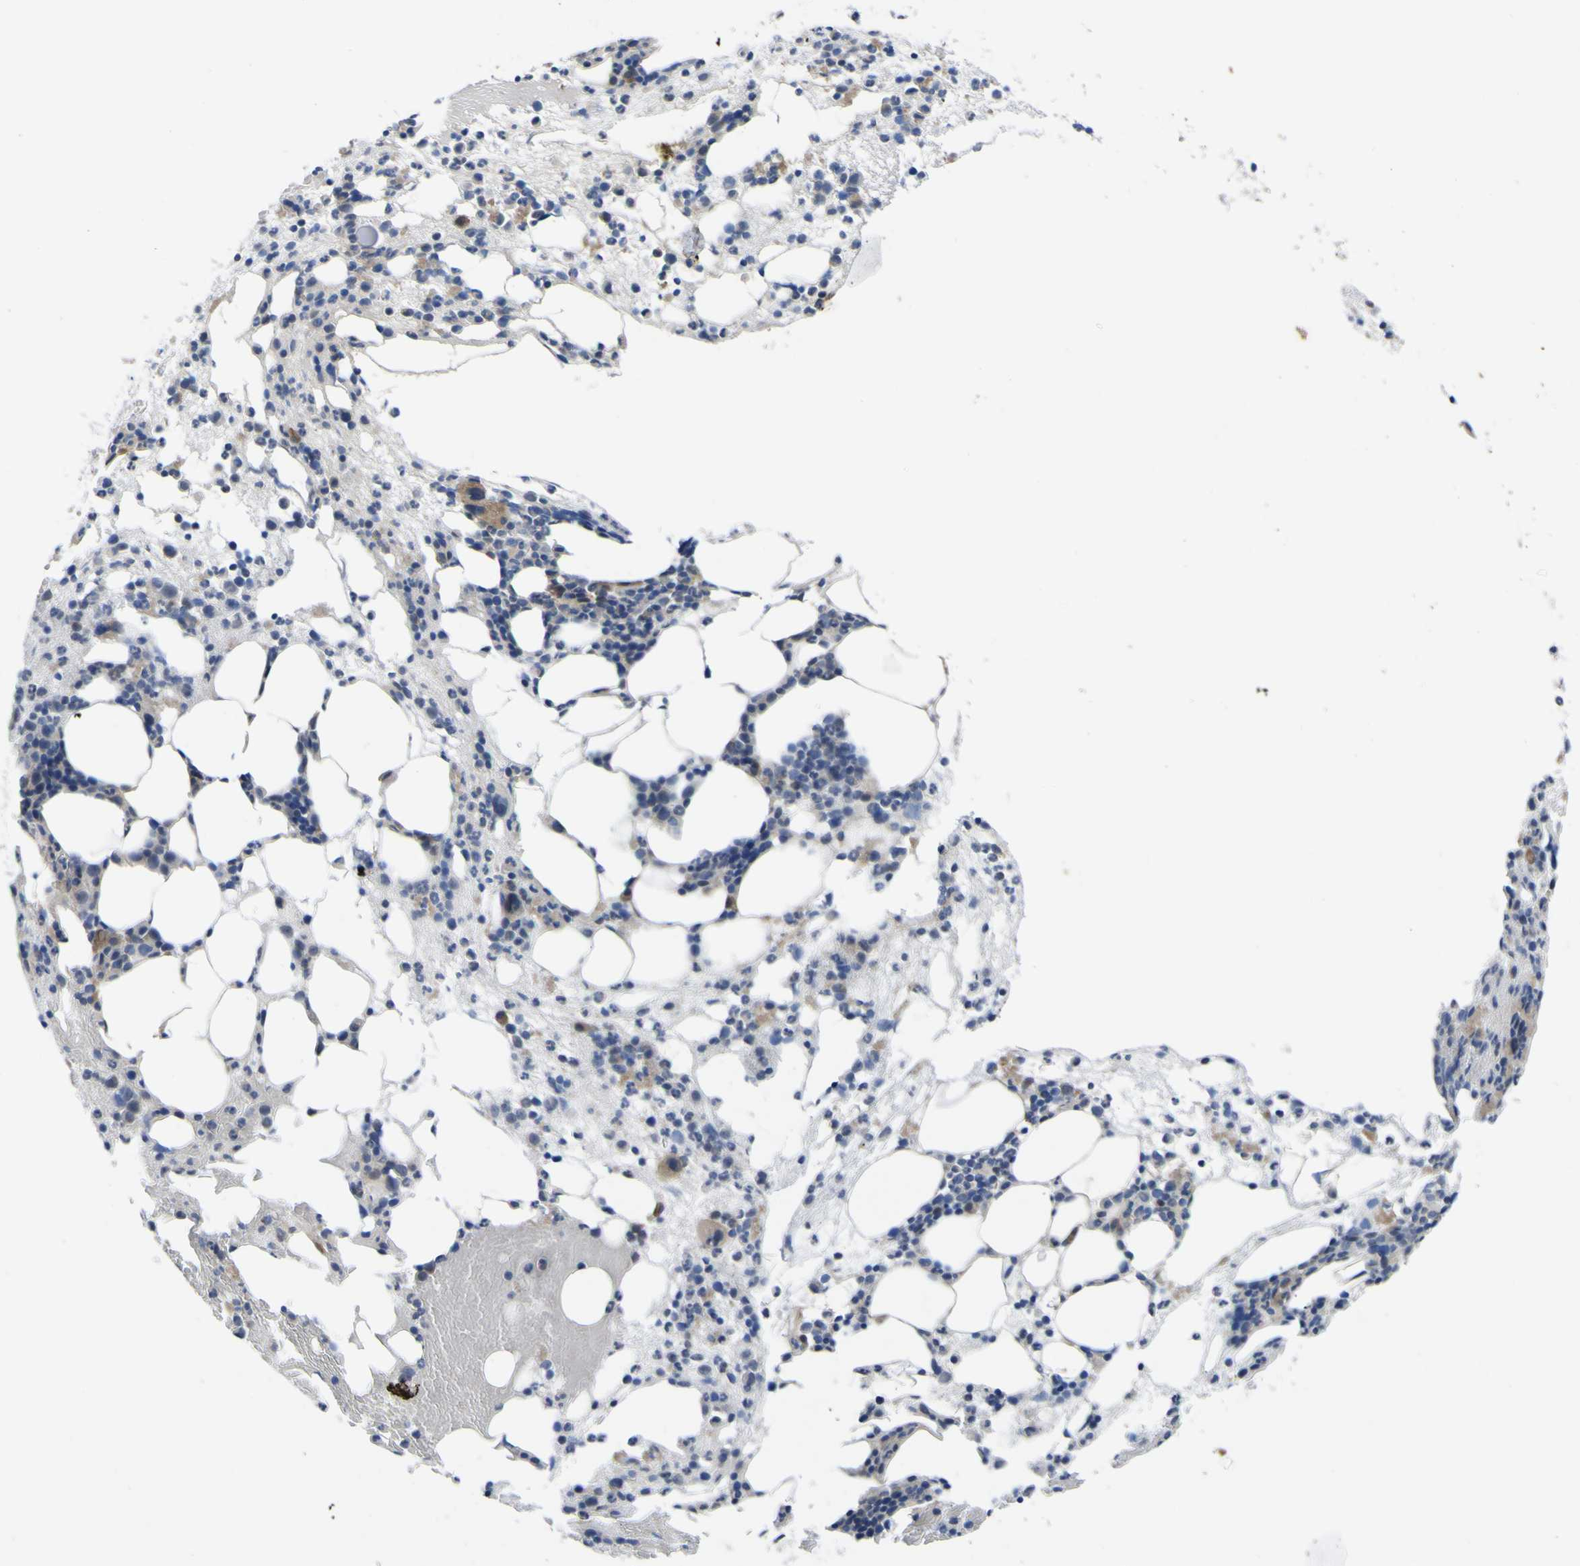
{"staining": {"intensity": "moderate", "quantity": "<25%", "location": "cytoplasmic/membranous"}, "tissue": "bone marrow", "cell_type": "Hematopoietic cells", "image_type": "normal", "snomed": [{"axis": "morphology", "description": "Normal tissue, NOS"}, {"axis": "morphology", "description": "Inflammation, NOS"}, {"axis": "topography", "description": "Bone marrow"}], "caption": "The histopathology image demonstrates a brown stain indicating the presence of a protein in the cytoplasmic/membranous of hematopoietic cells in bone marrow.", "gene": "TNFRSF11A", "patient": {"sex": "female", "age": 79}}